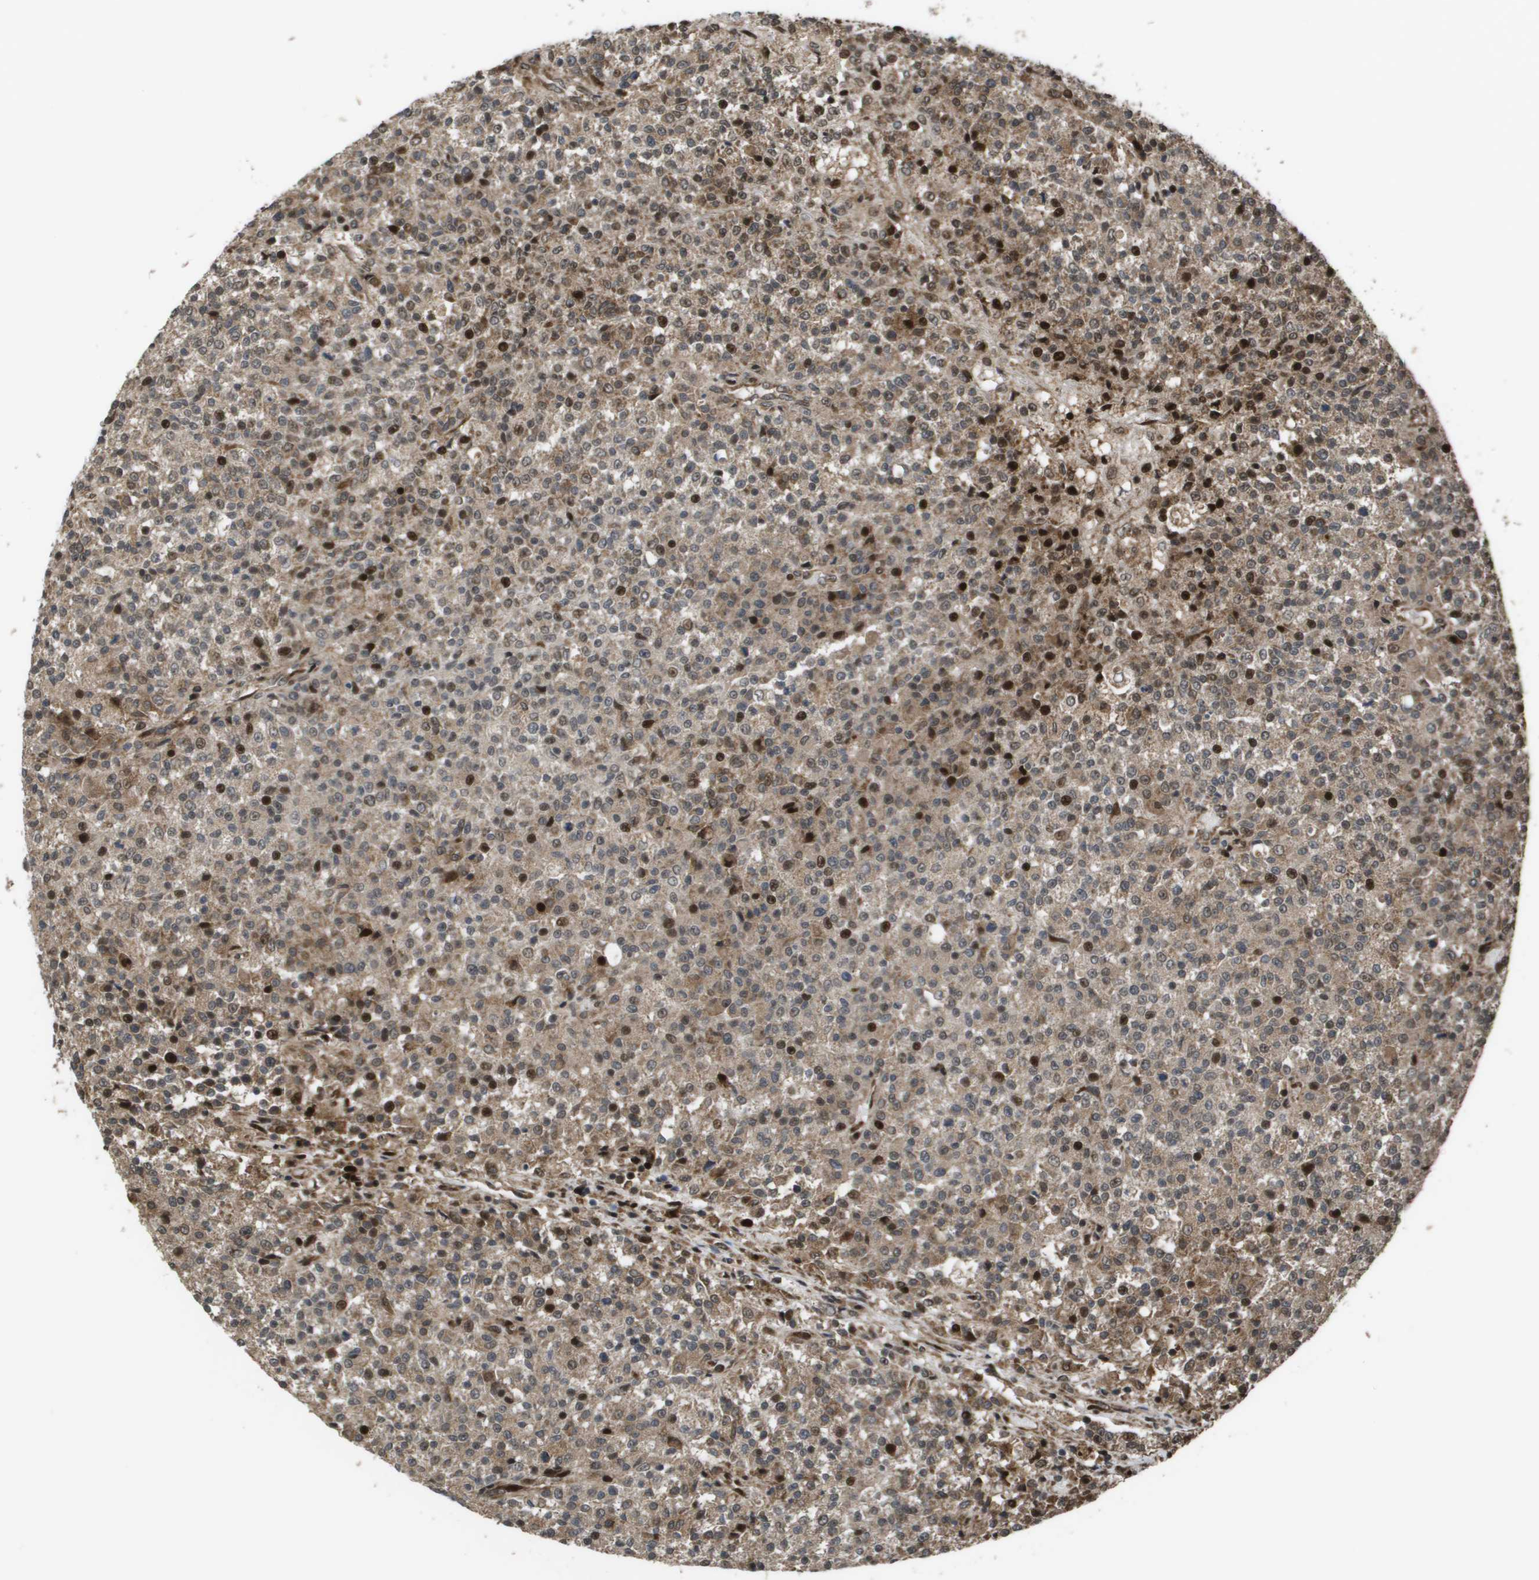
{"staining": {"intensity": "moderate", "quantity": "25%-75%", "location": "cytoplasmic/membranous,nuclear"}, "tissue": "testis cancer", "cell_type": "Tumor cells", "image_type": "cancer", "snomed": [{"axis": "morphology", "description": "Seminoma, NOS"}, {"axis": "topography", "description": "Testis"}], "caption": "Seminoma (testis) tissue exhibits moderate cytoplasmic/membranous and nuclear staining in about 25%-75% of tumor cells", "gene": "AXIN2", "patient": {"sex": "male", "age": 59}}